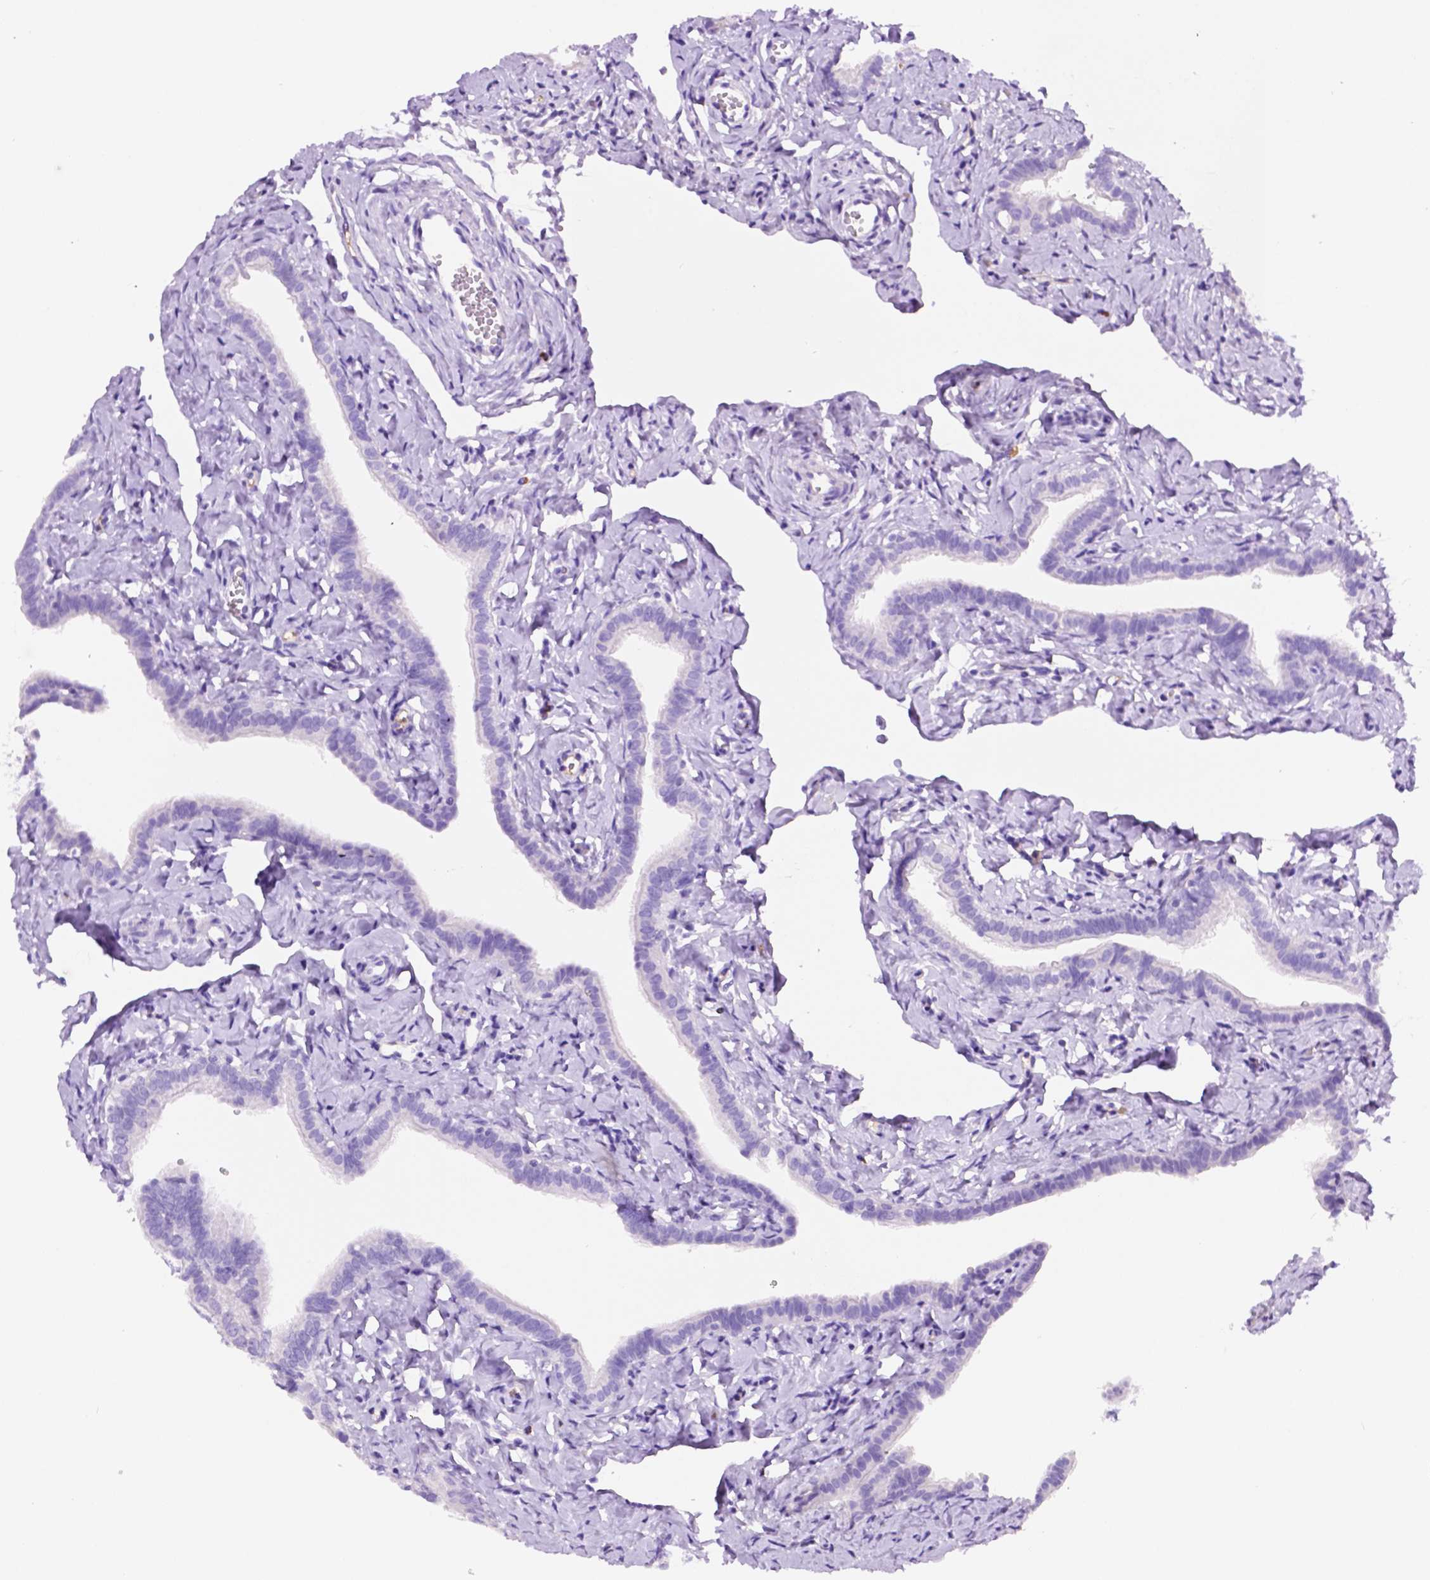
{"staining": {"intensity": "negative", "quantity": "none", "location": "none"}, "tissue": "fallopian tube", "cell_type": "Glandular cells", "image_type": "normal", "snomed": [{"axis": "morphology", "description": "Normal tissue, NOS"}, {"axis": "topography", "description": "Fallopian tube"}], "caption": "Image shows no protein positivity in glandular cells of benign fallopian tube.", "gene": "FOXB2", "patient": {"sex": "female", "age": 41}}